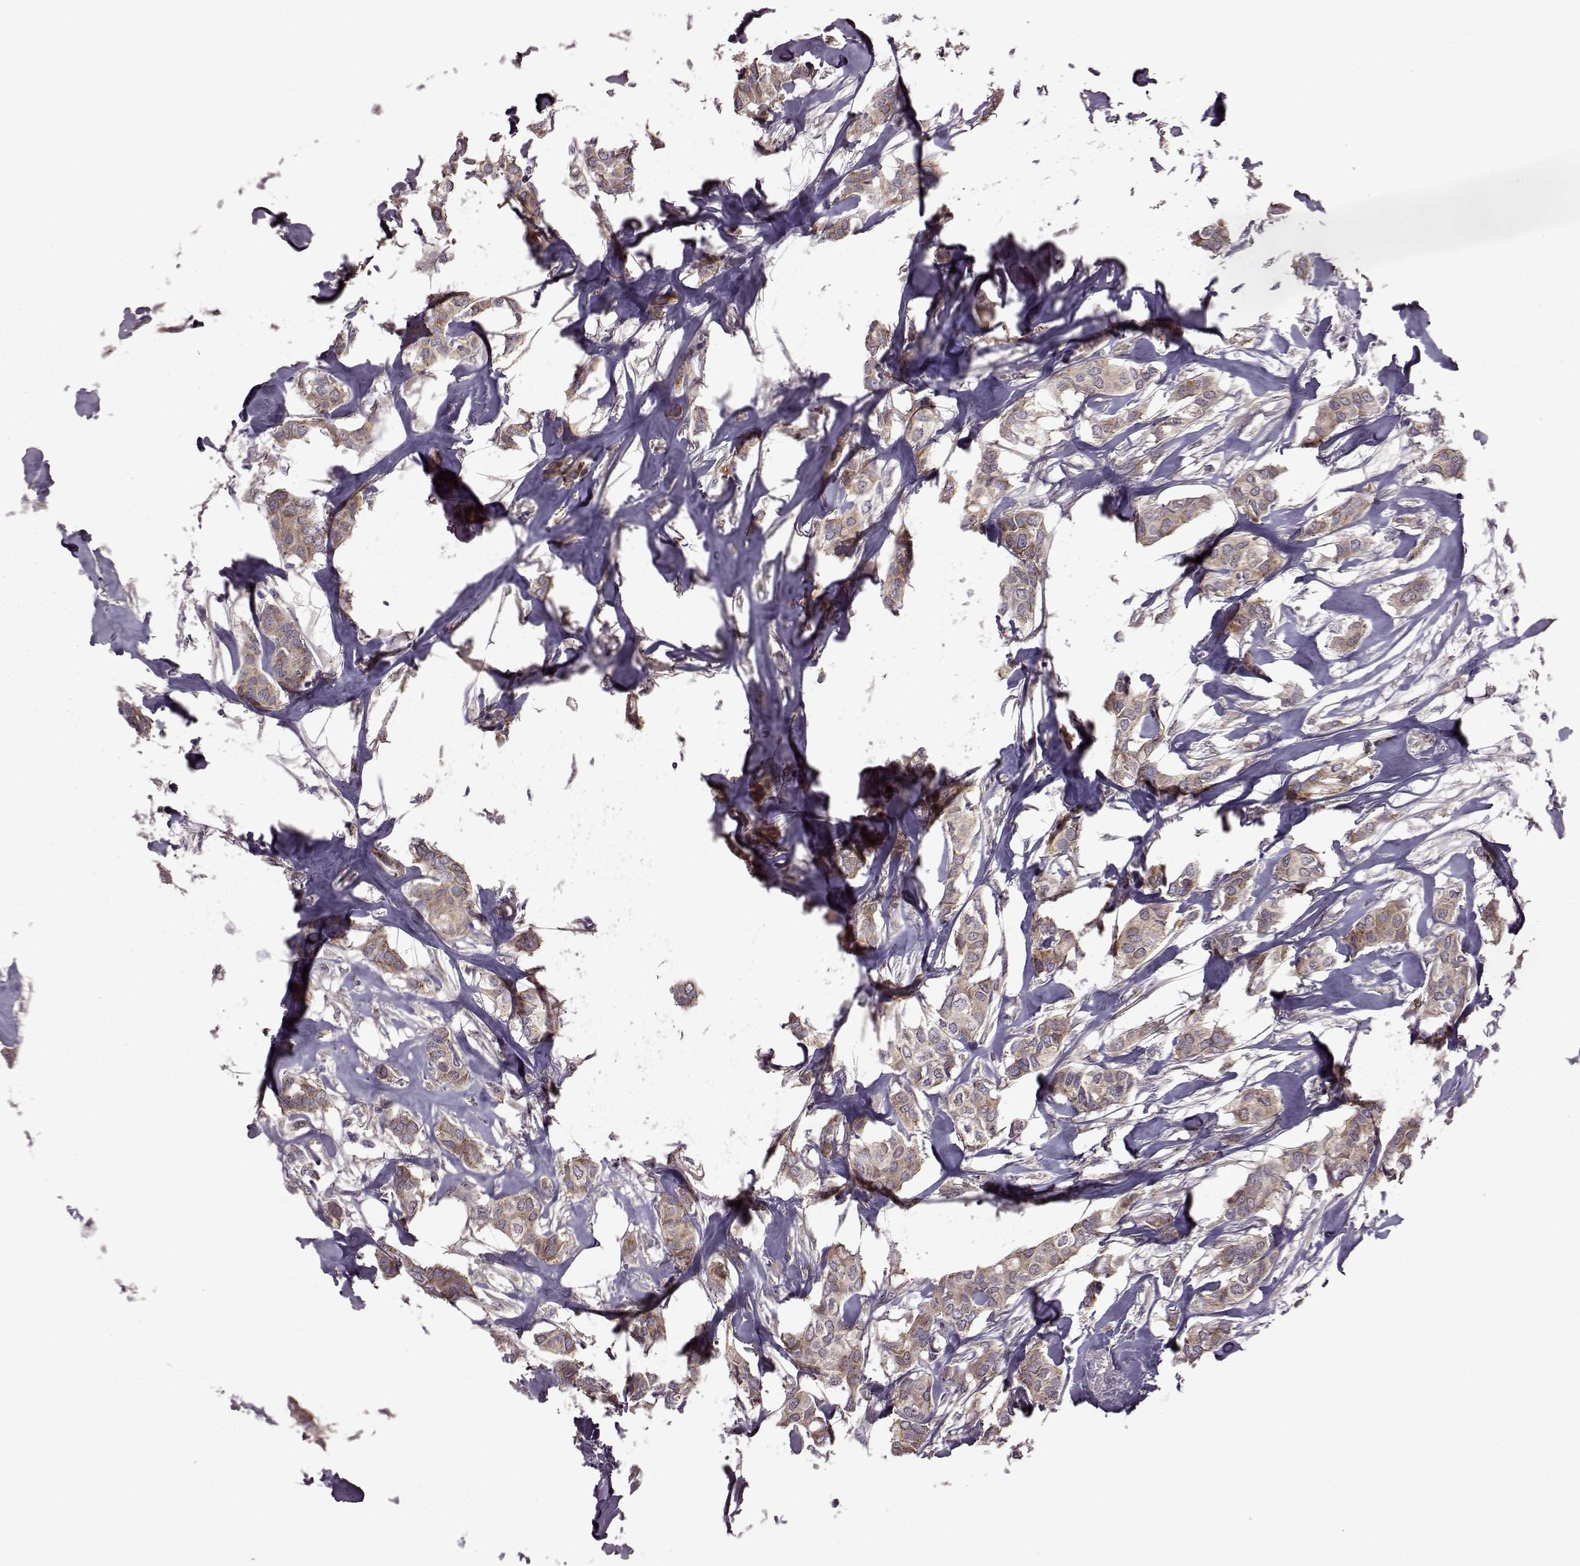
{"staining": {"intensity": "moderate", "quantity": ">75%", "location": "cytoplasmic/membranous"}, "tissue": "breast cancer", "cell_type": "Tumor cells", "image_type": "cancer", "snomed": [{"axis": "morphology", "description": "Duct carcinoma"}, {"axis": "topography", "description": "Breast"}], "caption": "DAB (3,3'-diaminobenzidine) immunohistochemical staining of infiltrating ductal carcinoma (breast) displays moderate cytoplasmic/membranous protein expression in approximately >75% of tumor cells.", "gene": "URI1", "patient": {"sex": "female", "age": 62}}